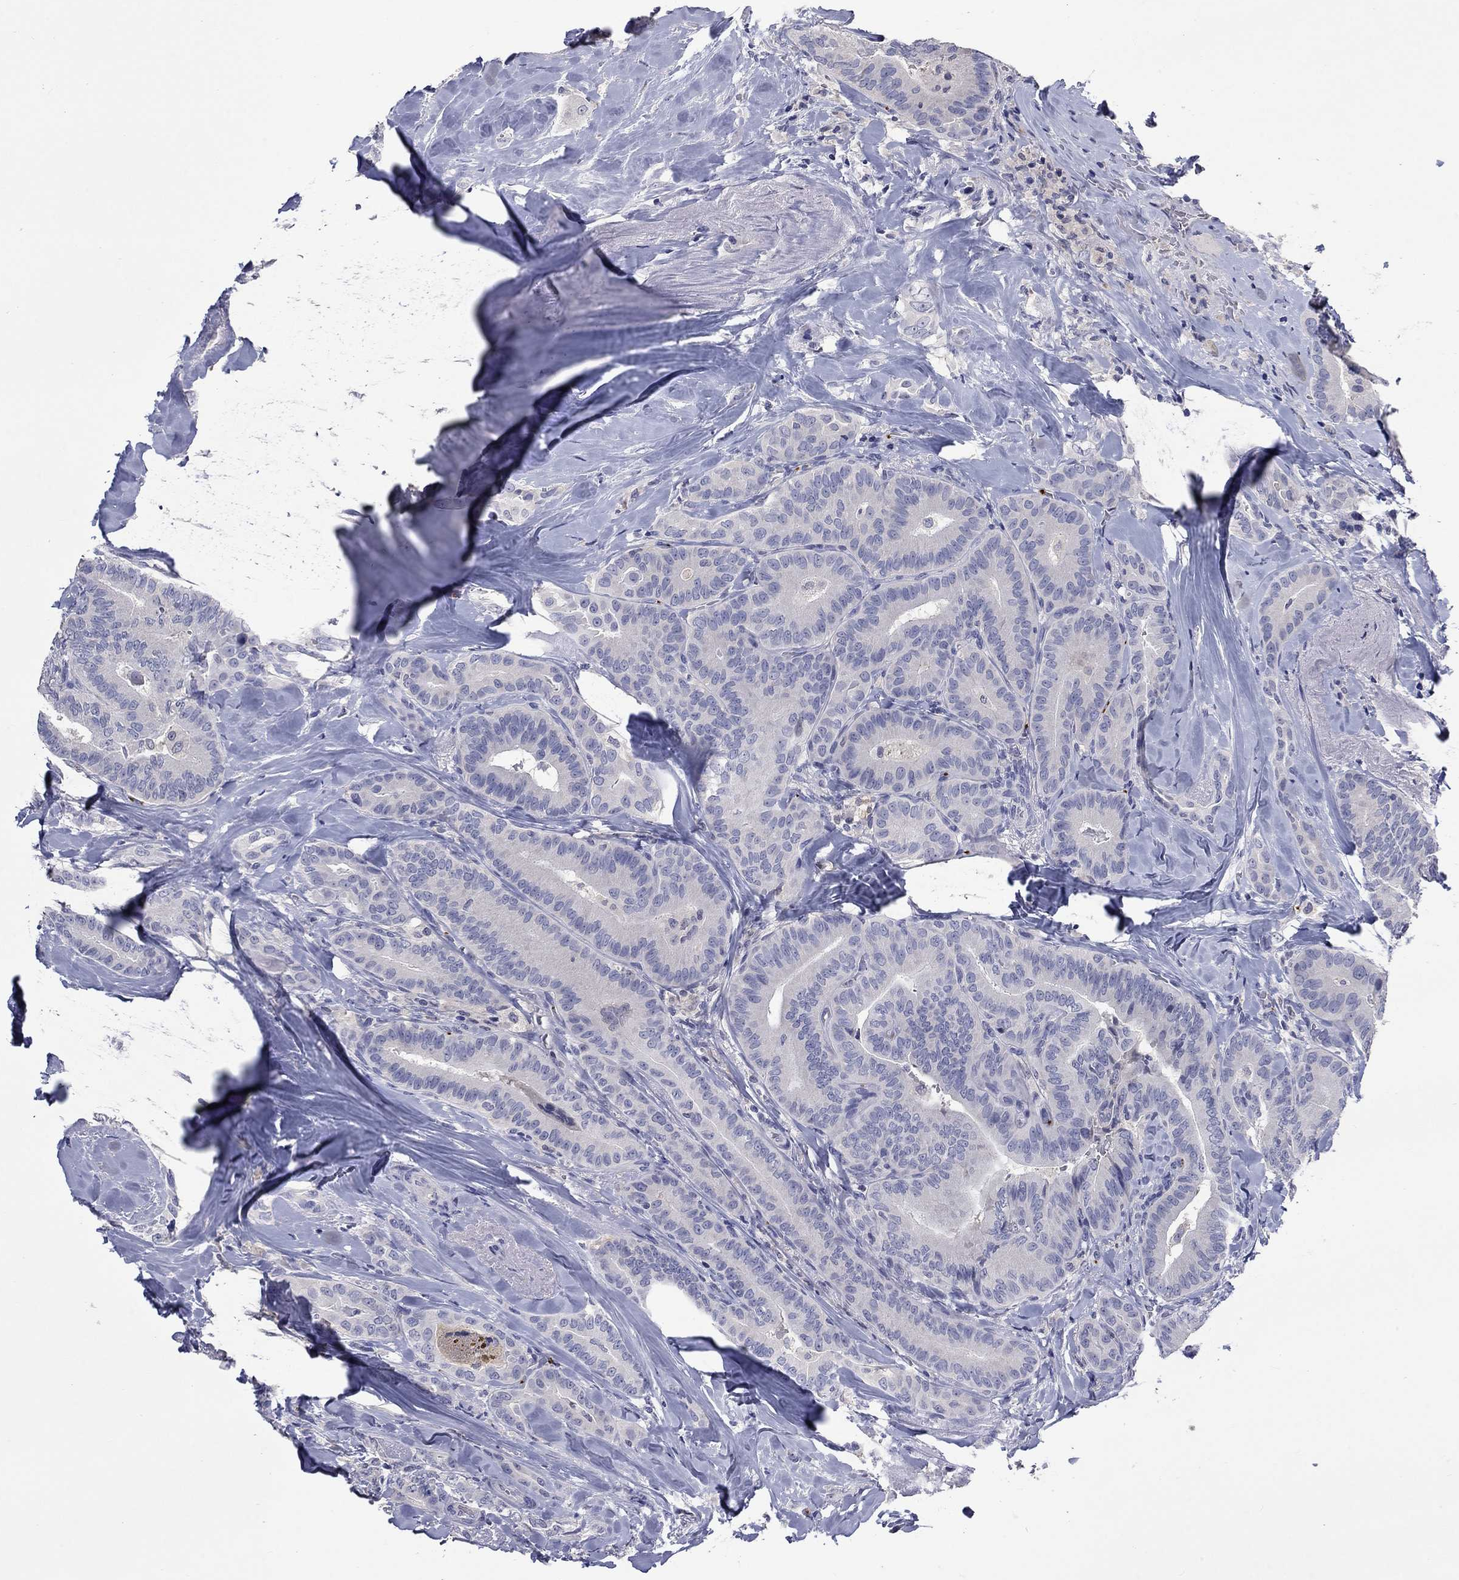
{"staining": {"intensity": "negative", "quantity": "none", "location": "none"}, "tissue": "thyroid cancer", "cell_type": "Tumor cells", "image_type": "cancer", "snomed": [{"axis": "morphology", "description": "Papillary adenocarcinoma, NOS"}, {"axis": "topography", "description": "Thyroid gland"}], "caption": "Immunohistochemistry (IHC) micrograph of papillary adenocarcinoma (thyroid) stained for a protein (brown), which demonstrates no staining in tumor cells. (Brightfield microscopy of DAB (3,3'-diaminobenzidine) immunohistochemistry at high magnification).", "gene": "PLEK", "patient": {"sex": "male", "age": 61}}